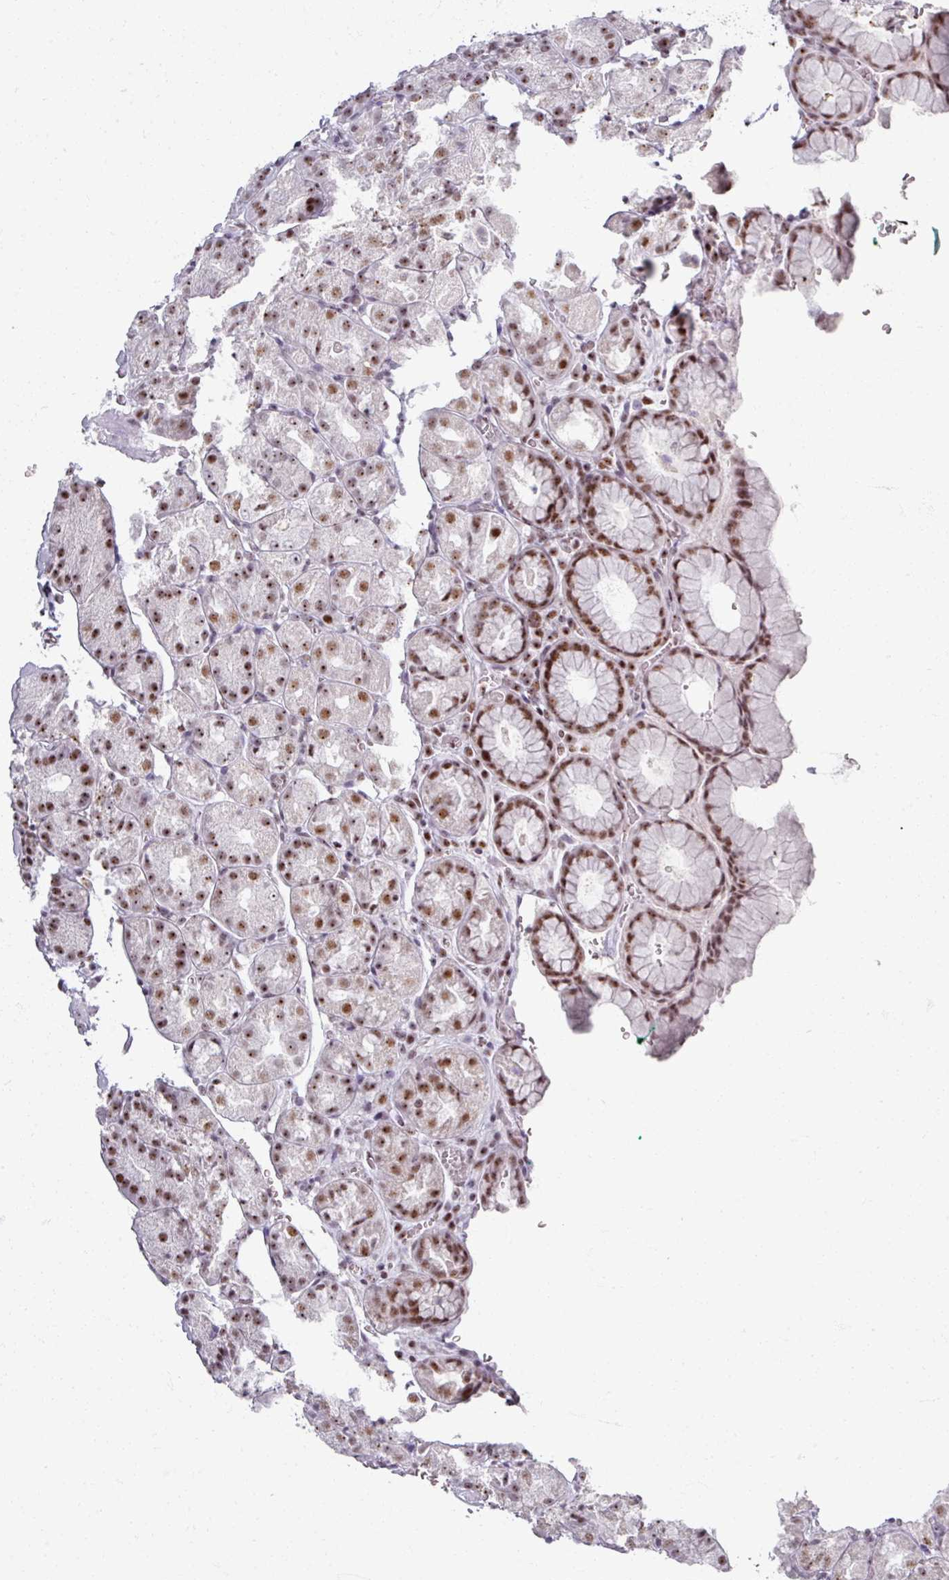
{"staining": {"intensity": "strong", "quantity": ">75%", "location": "nuclear"}, "tissue": "stomach", "cell_type": "Glandular cells", "image_type": "normal", "snomed": [{"axis": "morphology", "description": "Normal tissue, NOS"}, {"axis": "topography", "description": "Stomach, upper"}], "caption": "Human stomach stained for a protein (brown) displays strong nuclear positive staining in approximately >75% of glandular cells.", "gene": "ADAR", "patient": {"sex": "female", "age": 81}}